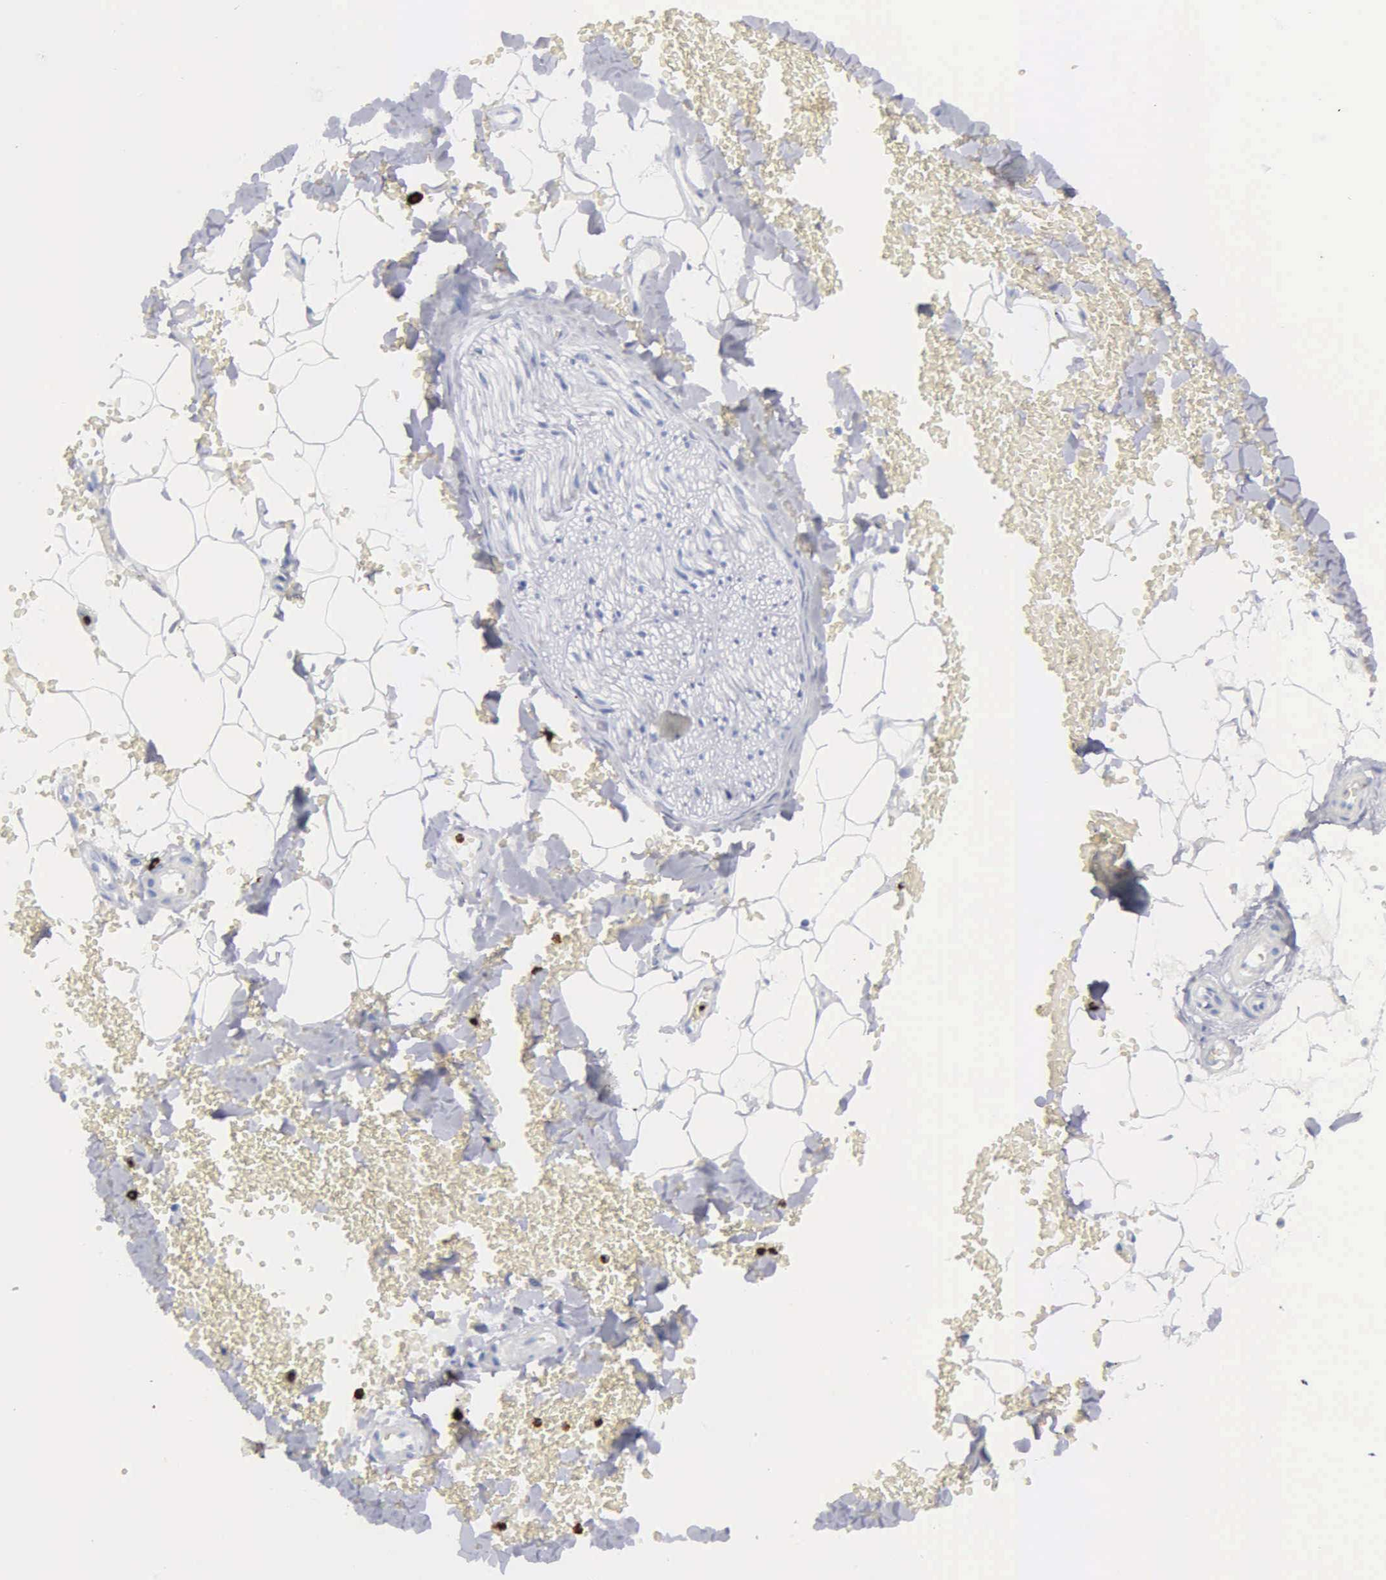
{"staining": {"intensity": "negative", "quantity": "none", "location": "none"}, "tissue": "adipose tissue", "cell_type": "Adipocytes", "image_type": "normal", "snomed": [{"axis": "morphology", "description": "Normal tissue, NOS"}, {"axis": "morphology", "description": "Inflammation, NOS"}, {"axis": "topography", "description": "Lymph node"}, {"axis": "topography", "description": "Peripheral nerve tissue"}], "caption": "IHC micrograph of benign human adipose tissue stained for a protein (brown), which shows no staining in adipocytes. (DAB (3,3'-diaminobenzidine) immunohistochemistry (IHC), high magnification).", "gene": "CTSG", "patient": {"sex": "male", "age": 52}}